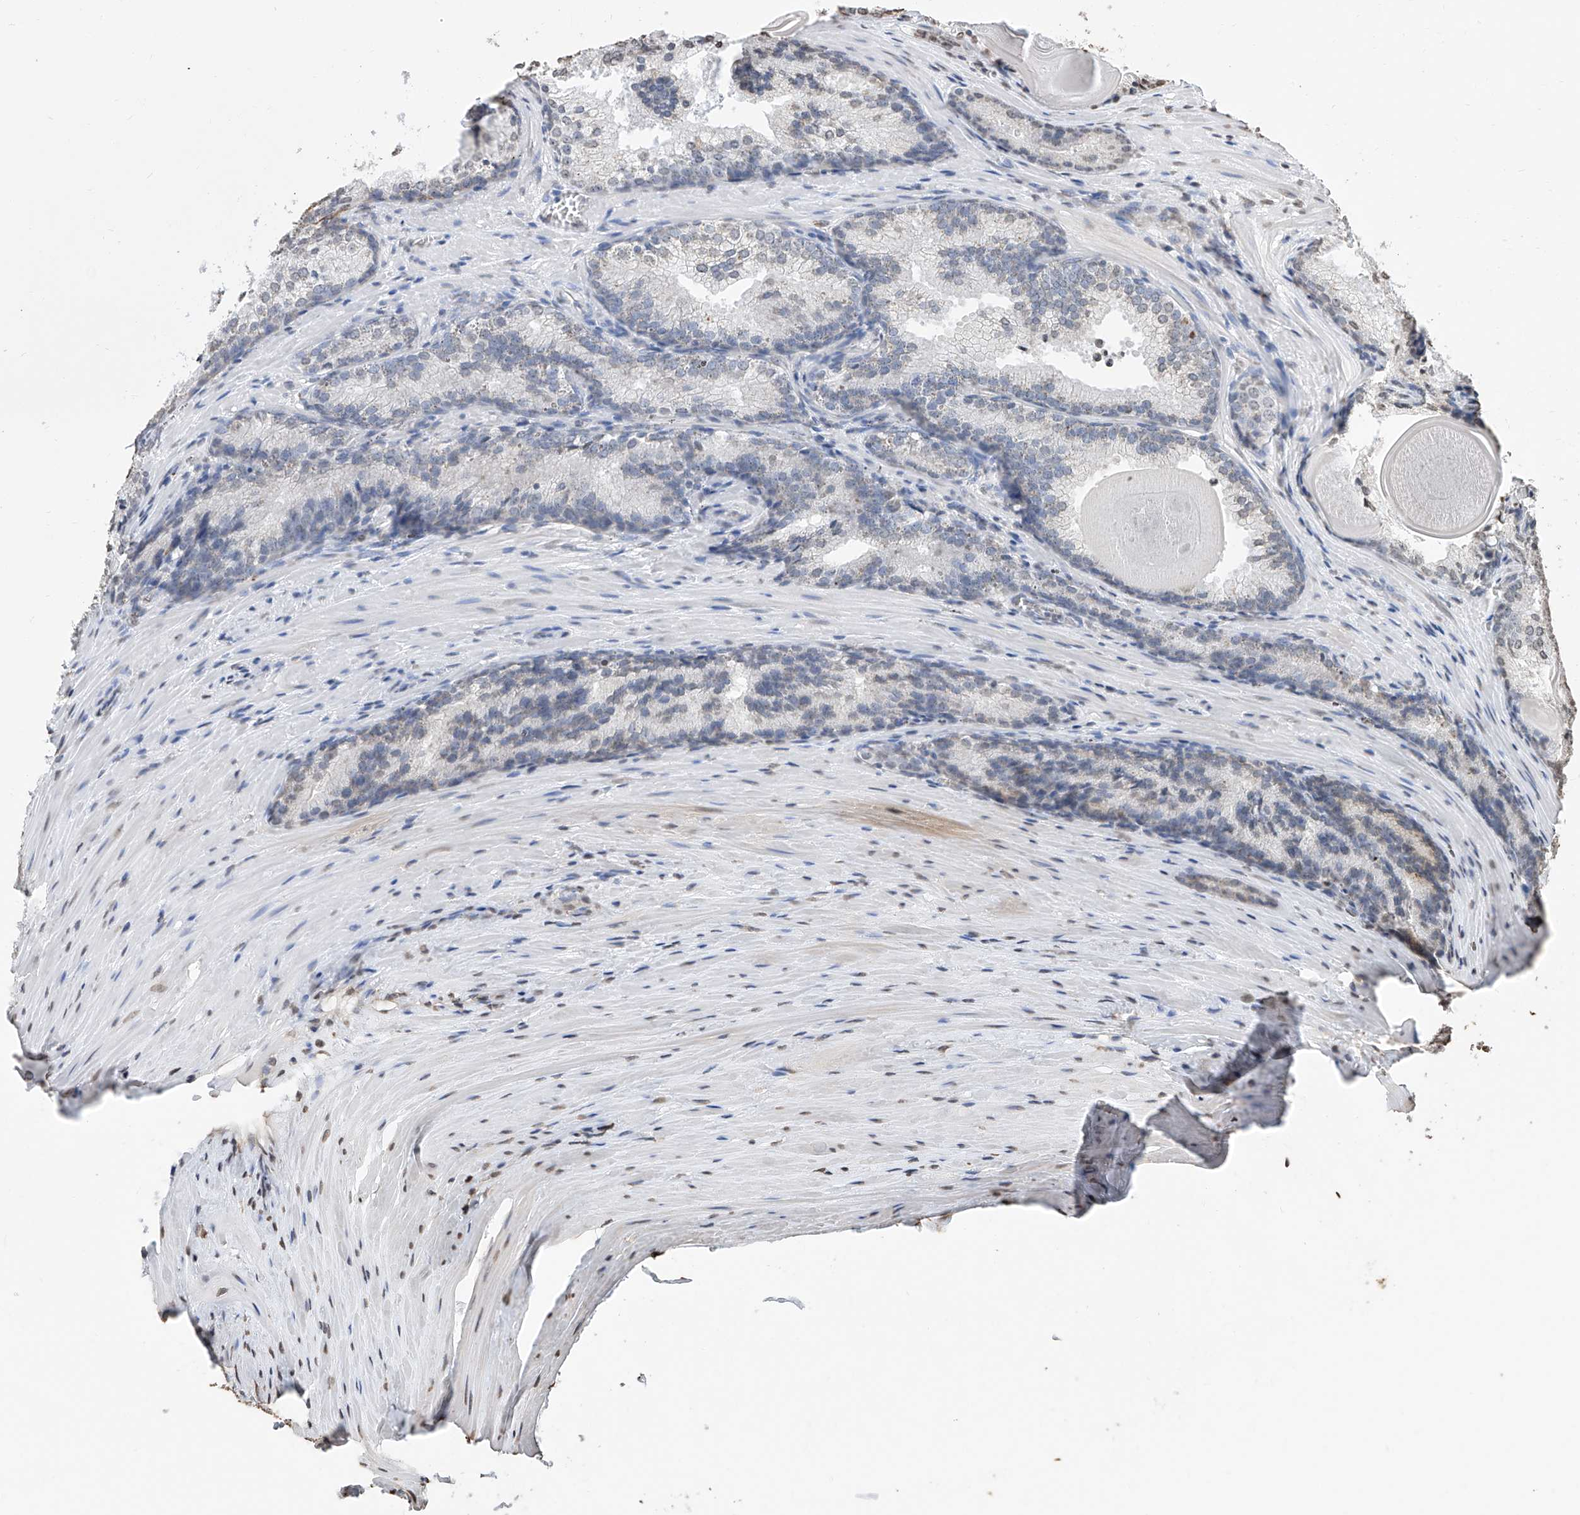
{"staining": {"intensity": "weak", "quantity": "<25%", "location": "nuclear"}, "tissue": "prostate cancer", "cell_type": "Tumor cells", "image_type": "cancer", "snomed": [{"axis": "morphology", "description": "Adenocarcinoma, Low grade"}, {"axis": "topography", "description": "Prostate"}], "caption": "A photomicrograph of human adenocarcinoma (low-grade) (prostate) is negative for staining in tumor cells.", "gene": "RP9", "patient": {"sex": "male", "age": 54}}